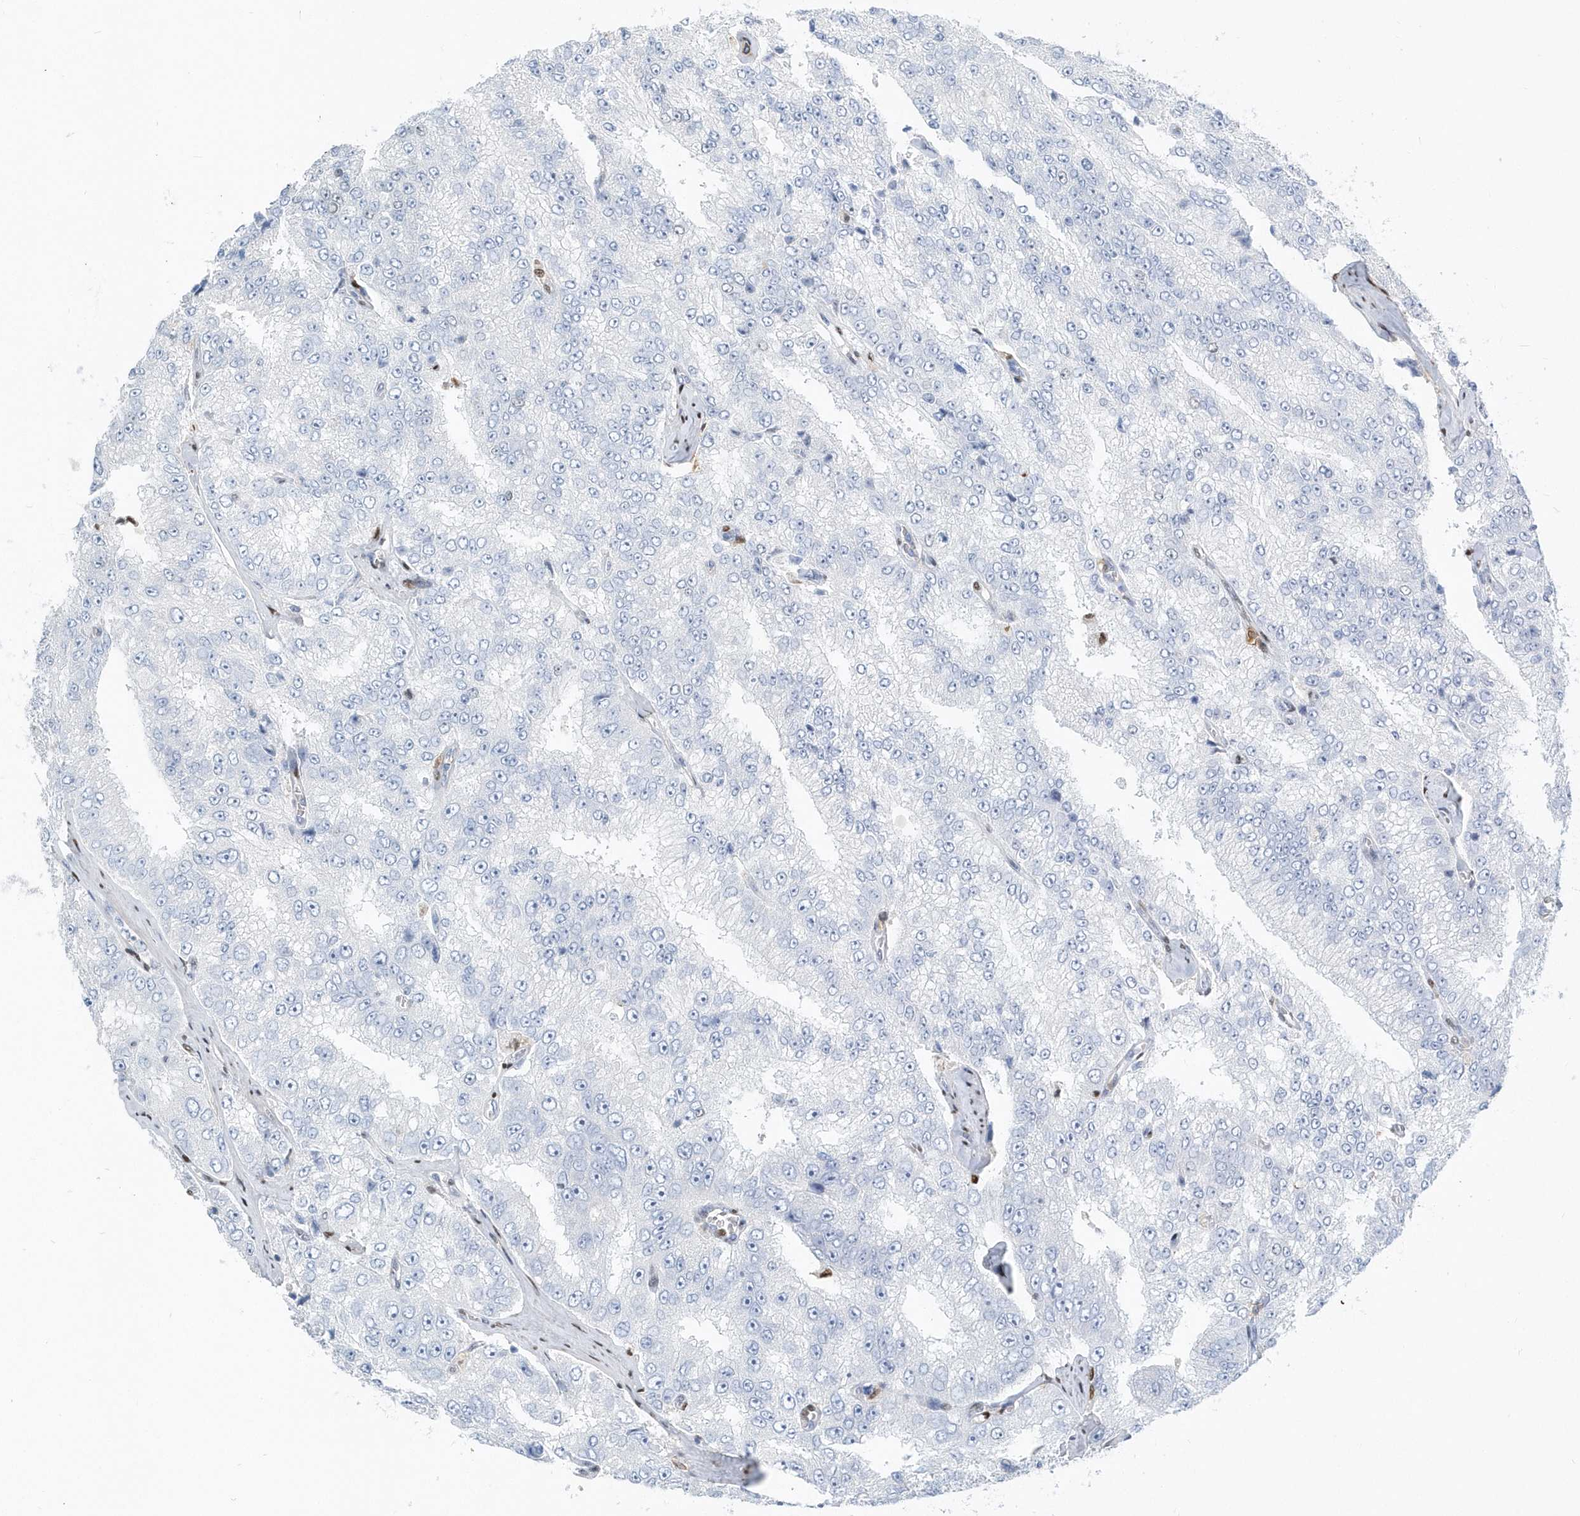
{"staining": {"intensity": "negative", "quantity": "none", "location": "none"}, "tissue": "prostate cancer", "cell_type": "Tumor cells", "image_type": "cancer", "snomed": [{"axis": "morphology", "description": "Adenocarcinoma, High grade"}, {"axis": "topography", "description": "Prostate"}], "caption": "A micrograph of human prostate cancer (adenocarcinoma (high-grade)) is negative for staining in tumor cells. (DAB immunohistochemistry visualized using brightfield microscopy, high magnification).", "gene": "MACROH2A2", "patient": {"sex": "male", "age": 58}}